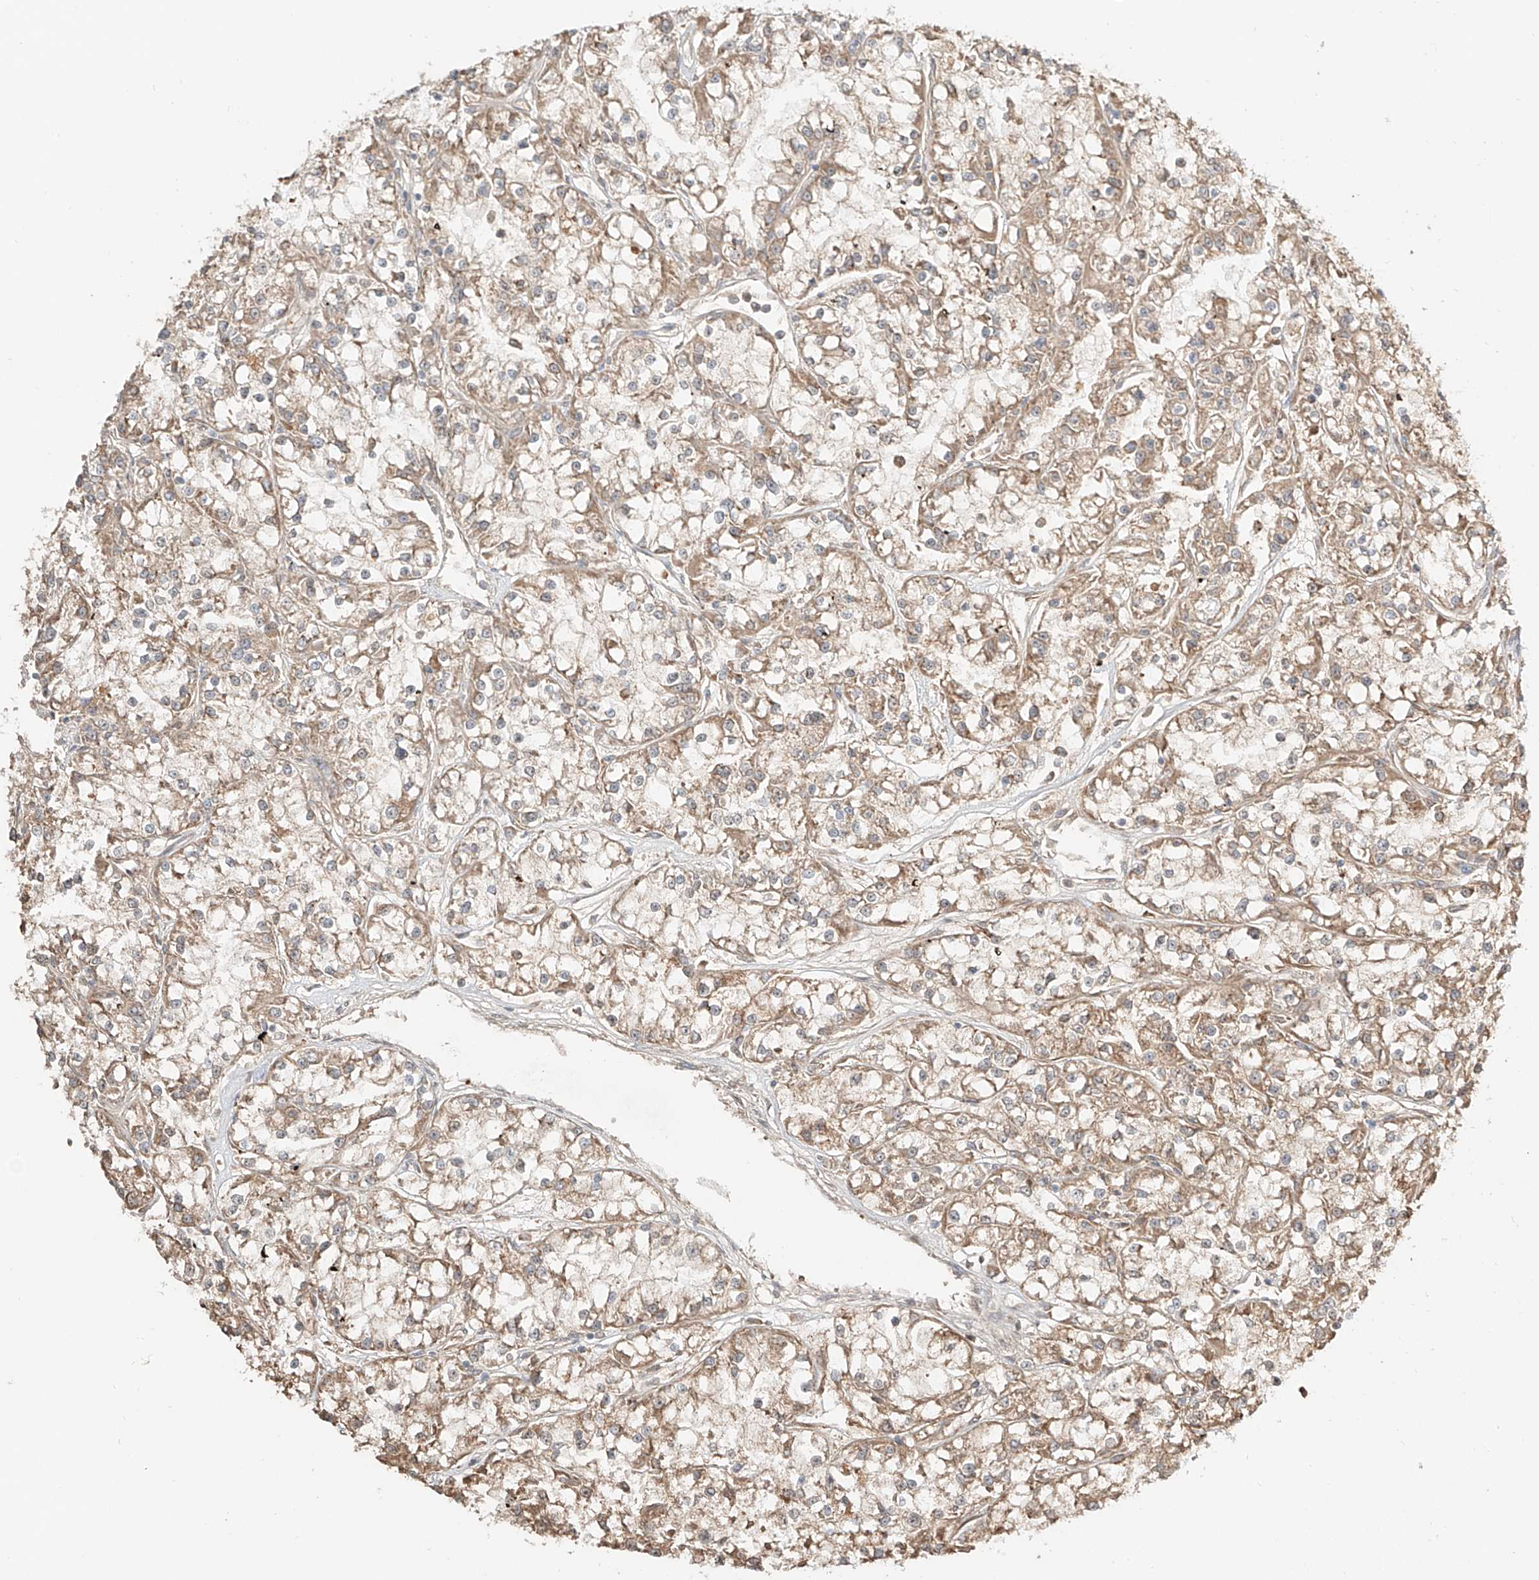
{"staining": {"intensity": "moderate", "quantity": ">75%", "location": "cytoplasmic/membranous"}, "tissue": "renal cancer", "cell_type": "Tumor cells", "image_type": "cancer", "snomed": [{"axis": "morphology", "description": "Adenocarcinoma, NOS"}, {"axis": "topography", "description": "Kidney"}], "caption": "This histopathology image shows immunohistochemistry staining of adenocarcinoma (renal), with medium moderate cytoplasmic/membranous expression in approximately >75% of tumor cells.", "gene": "ERO1A", "patient": {"sex": "female", "age": 52}}